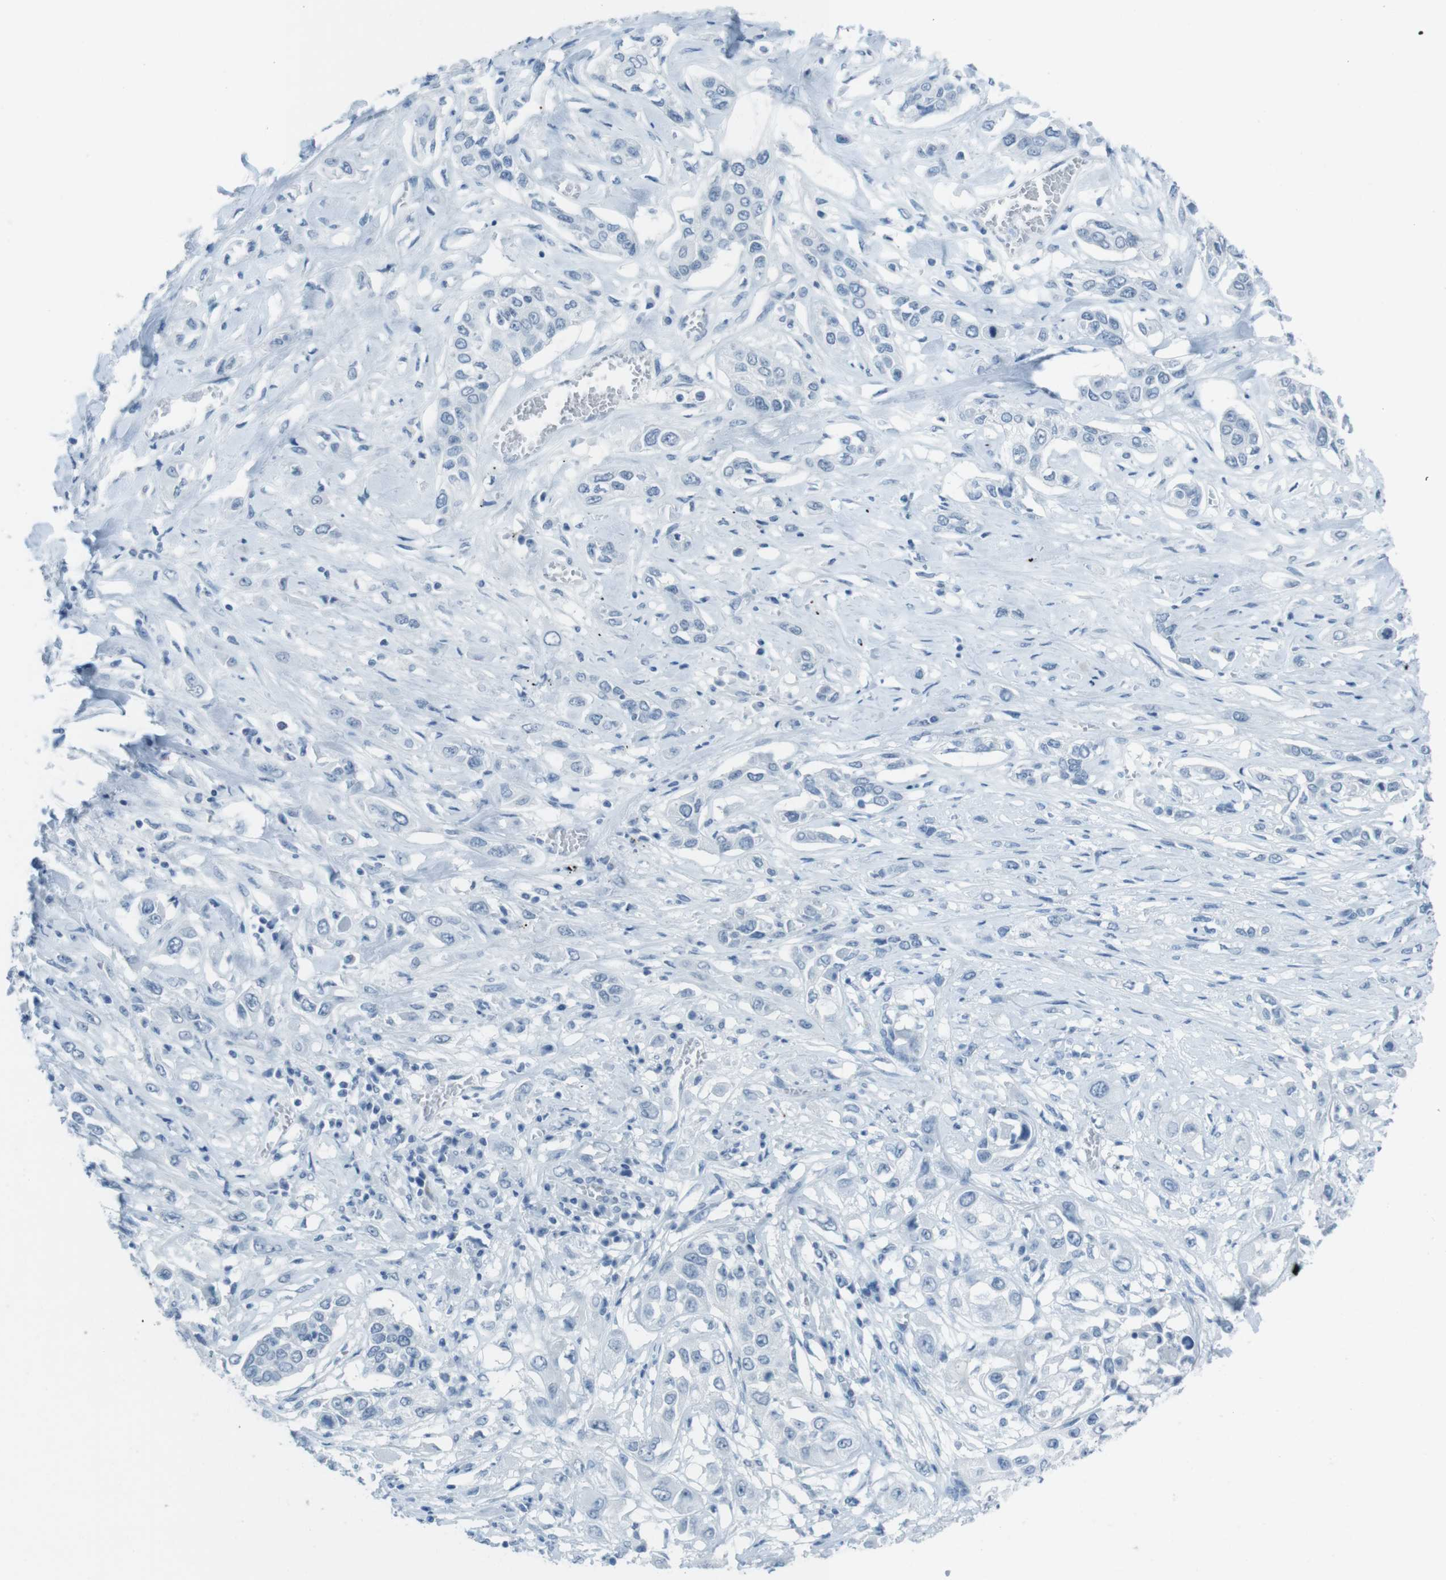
{"staining": {"intensity": "negative", "quantity": "none", "location": "none"}, "tissue": "lung cancer", "cell_type": "Tumor cells", "image_type": "cancer", "snomed": [{"axis": "morphology", "description": "Squamous cell carcinoma, NOS"}, {"axis": "topography", "description": "Lung"}], "caption": "This is an immunohistochemistry (IHC) histopathology image of squamous cell carcinoma (lung). There is no staining in tumor cells.", "gene": "TMEM207", "patient": {"sex": "male", "age": 71}}